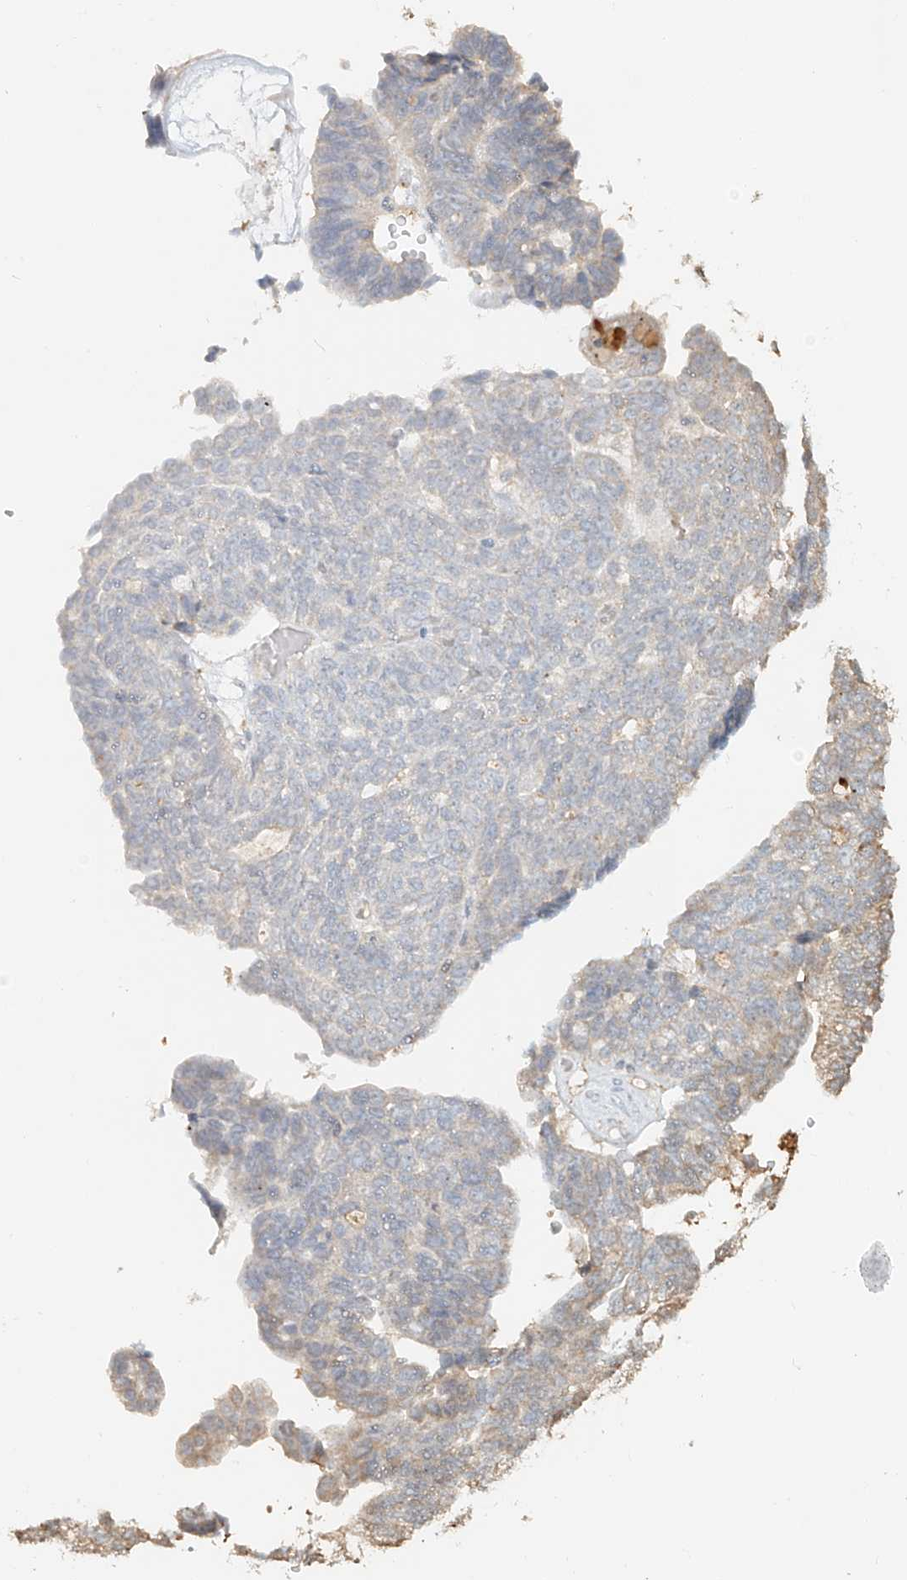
{"staining": {"intensity": "negative", "quantity": "none", "location": "none"}, "tissue": "ovarian cancer", "cell_type": "Tumor cells", "image_type": "cancer", "snomed": [{"axis": "morphology", "description": "Cystadenocarcinoma, serous, NOS"}, {"axis": "topography", "description": "Ovary"}], "caption": "Immunohistochemistry micrograph of ovarian serous cystadenocarcinoma stained for a protein (brown), which displays no staining in tumor cells.", "gene": "NPHS1", "patient": {"sex": "female", "age": 79}}